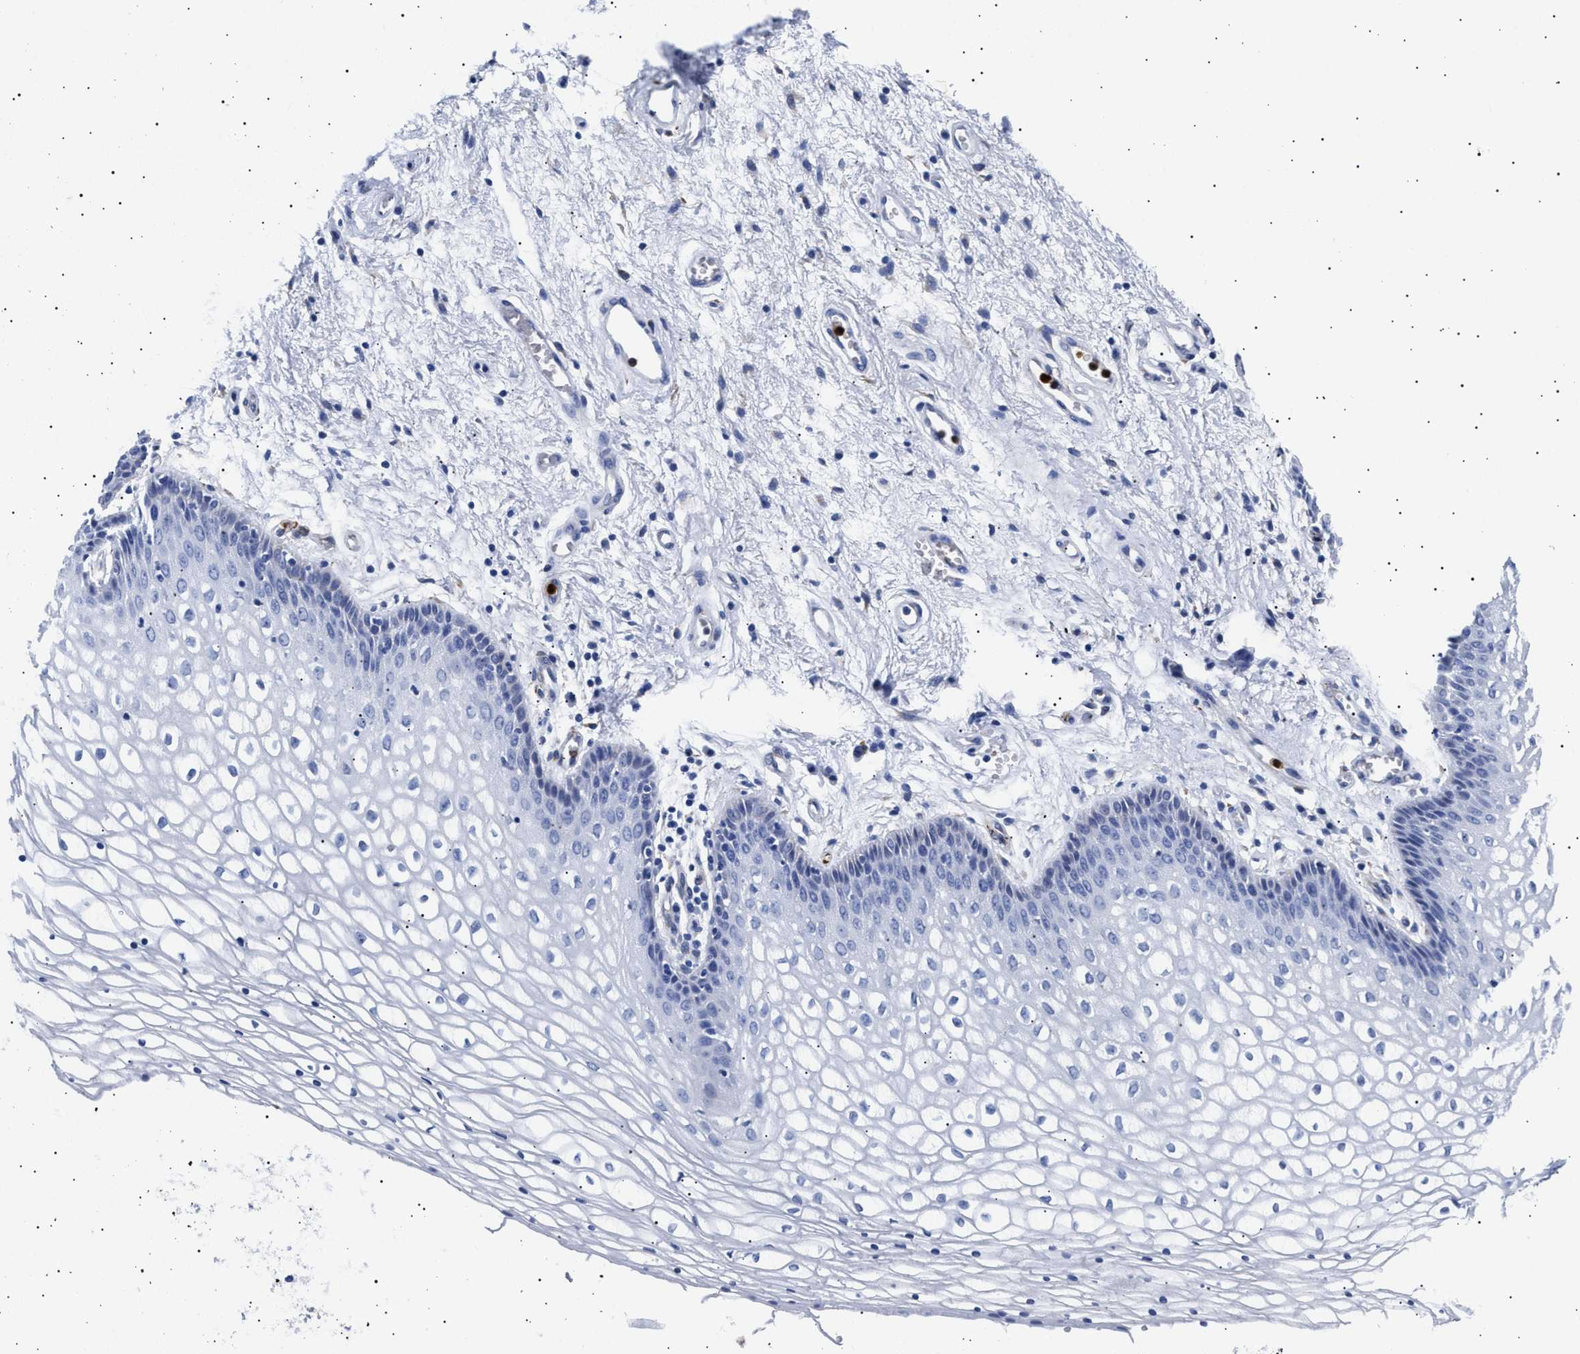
{"staining": {"intensity": "negative", "quantity": "none", "location": "none"}, "tissue": "vagina", "cell_type": "Squamous epithelial cells", "image_type": "normal", "snomed": [{"axis": "morphology", "description": "Normal tissue, NOS"}, {"axis": "topography", "description": "Vagina"}], "caption": "Immunohistochemistry image of normal vagina: vagina stained with DAB (3,3'-diaminobenzidine) shows no significant protein staining in squamous epithelial cells.", "gene": "HEMGN", "patient": {"sex": "female", "age": 34}}